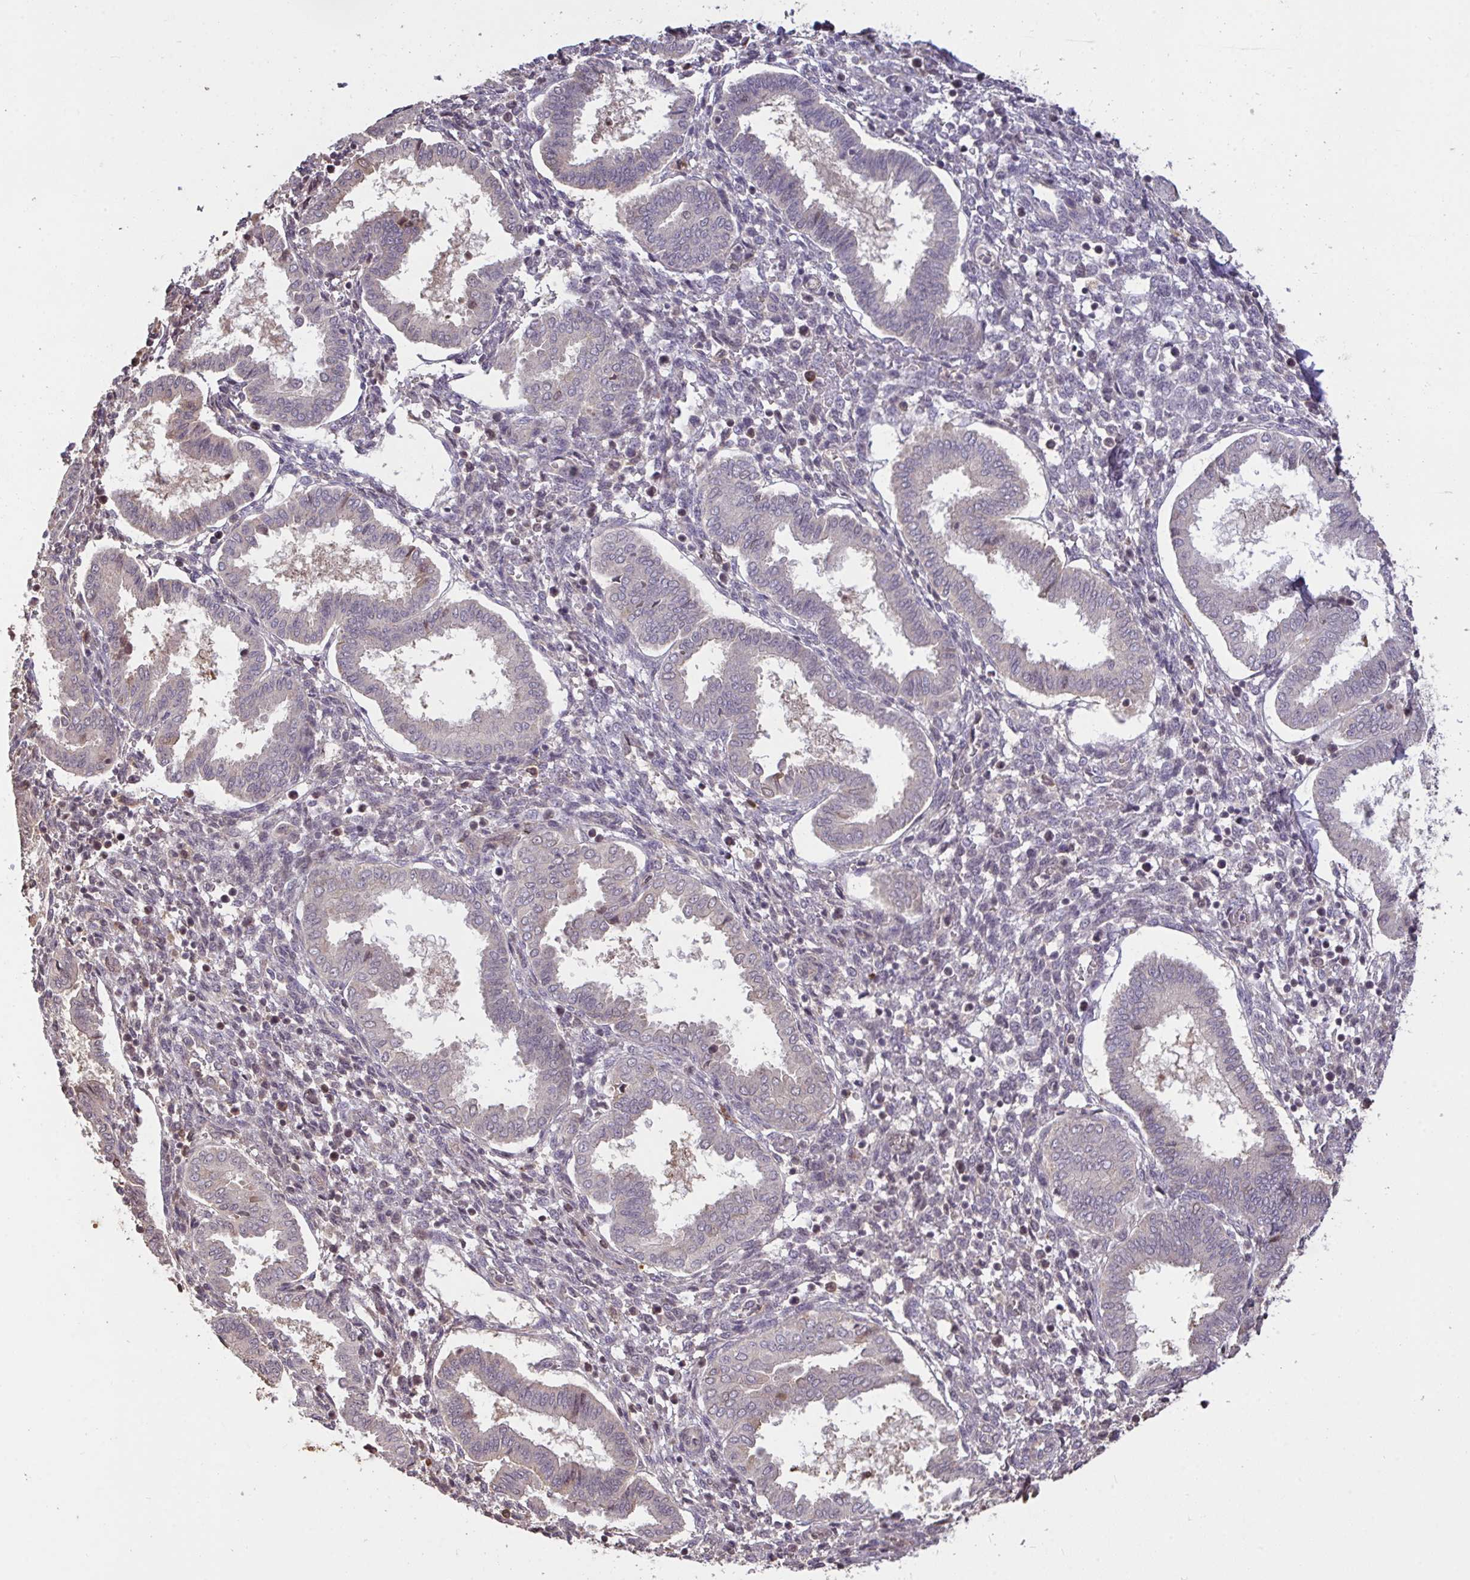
{"staining": {"intensity": "negative", "quantity": "none", "location": "none"}, "tissue": "endometrium", "cell_type": "Cells in endometrial stroma", "image_type": "normal", "snomed": [{"axis": "morphology", "description": "Normal tissue, NOS"}, {"axis": "topography", "description": "Endometrium"}], "caption": "Micrograph shows no protein positivity in cells in endometrial stroma of benign endometrium. (DAB immunohistochemistry with hematoxylin counter stain).", "gene": "FCER1A", "patient": {"sex": "female", "age": 24}}